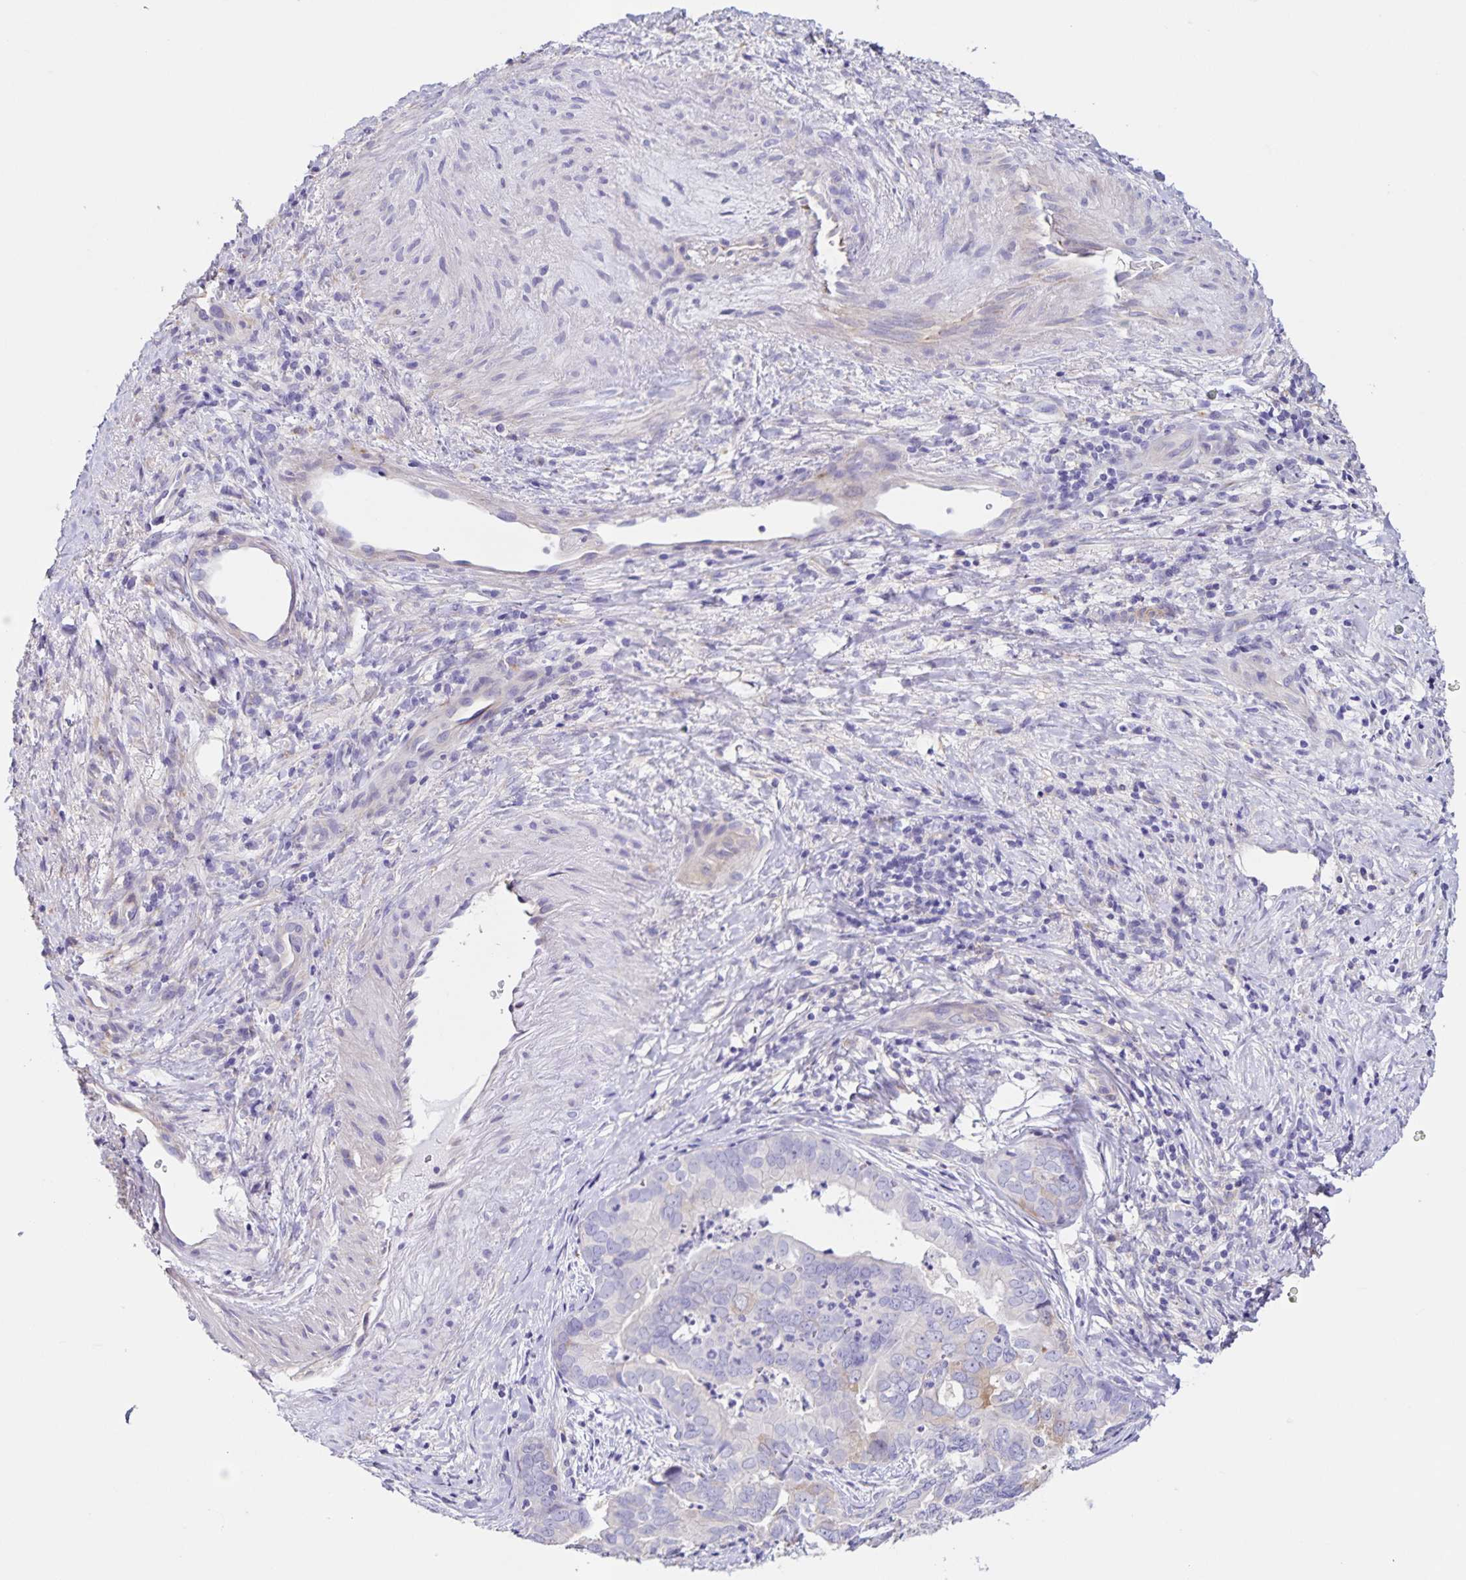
{"staining": {"intensity": "negative", "quantity": "none", "location": "none"}, "tissue": "liver cancer", "cell_type": "Tumor cells", "image_type": "cancer", "snomed": [{"axis": "morphology", "description": "Cholangiocarcinoma"}, {"axis": "topography", "description": "Liver"}], "caption": "Protein analysis of cholangiocarcinoma (liver) displays no significant staining in tumor cells.", "gene": "BOLL", "patient": {"sex": "female", "age": 64}}